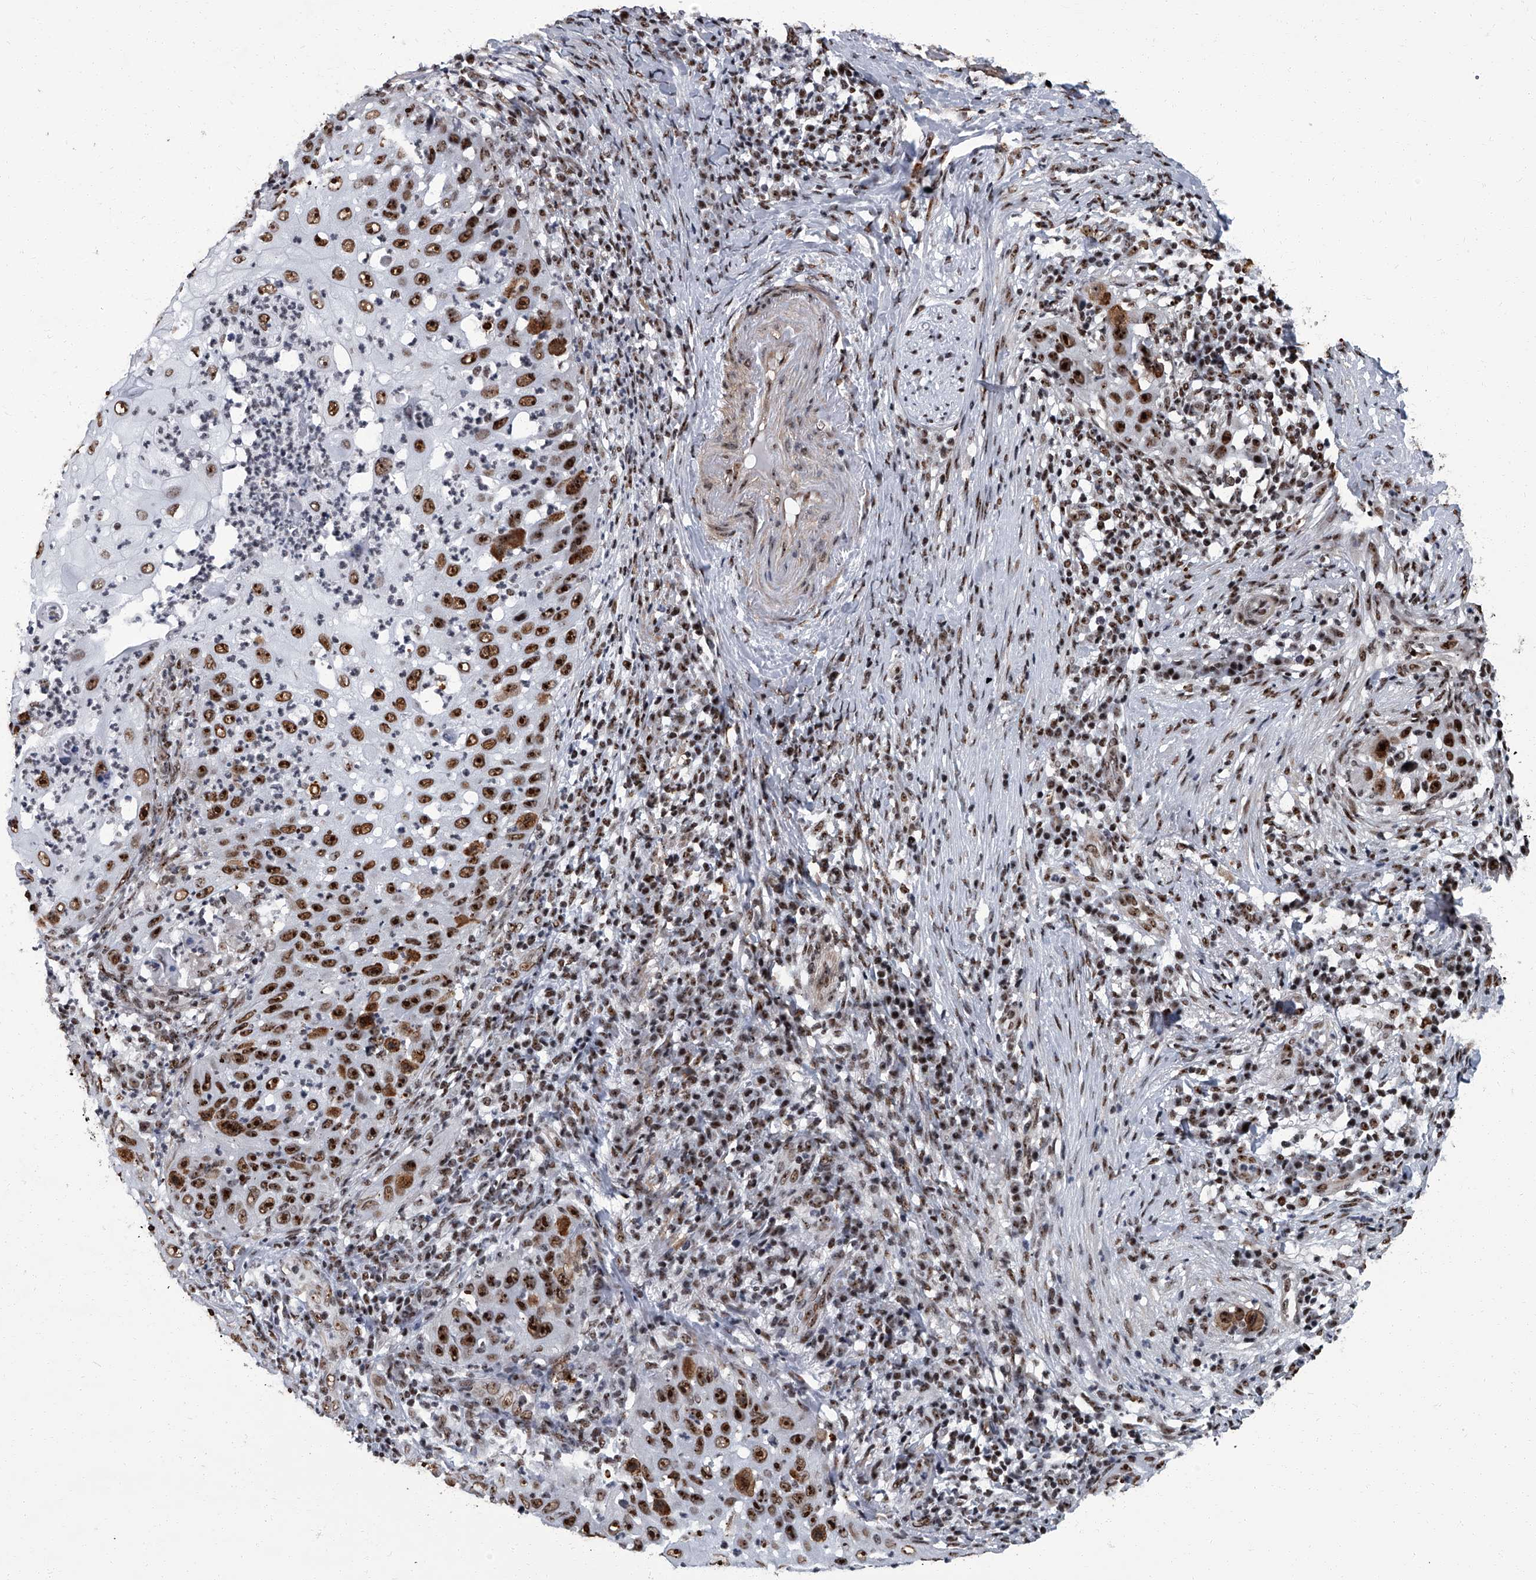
{"staining": {"intensity": "strong", "quantity": ">75%", "location": "nuclear"}, "tissue": "skin cancer", "cell_type": "Tumor cells", "image_type": "cancer", "snomed": [{"axis": "morphology", "description": "Squamous cell carcinoma, NOS"}, {"axis": "topography", "description": "Skin"}], "caption": "Squamous cell carcinoma (skin) stained with a brown dye shows strong nuclear positive staining in approximately >75% of tumor cells.", "gene": "ZNF518B", "patient": {"sex": "female", "age": 44}}